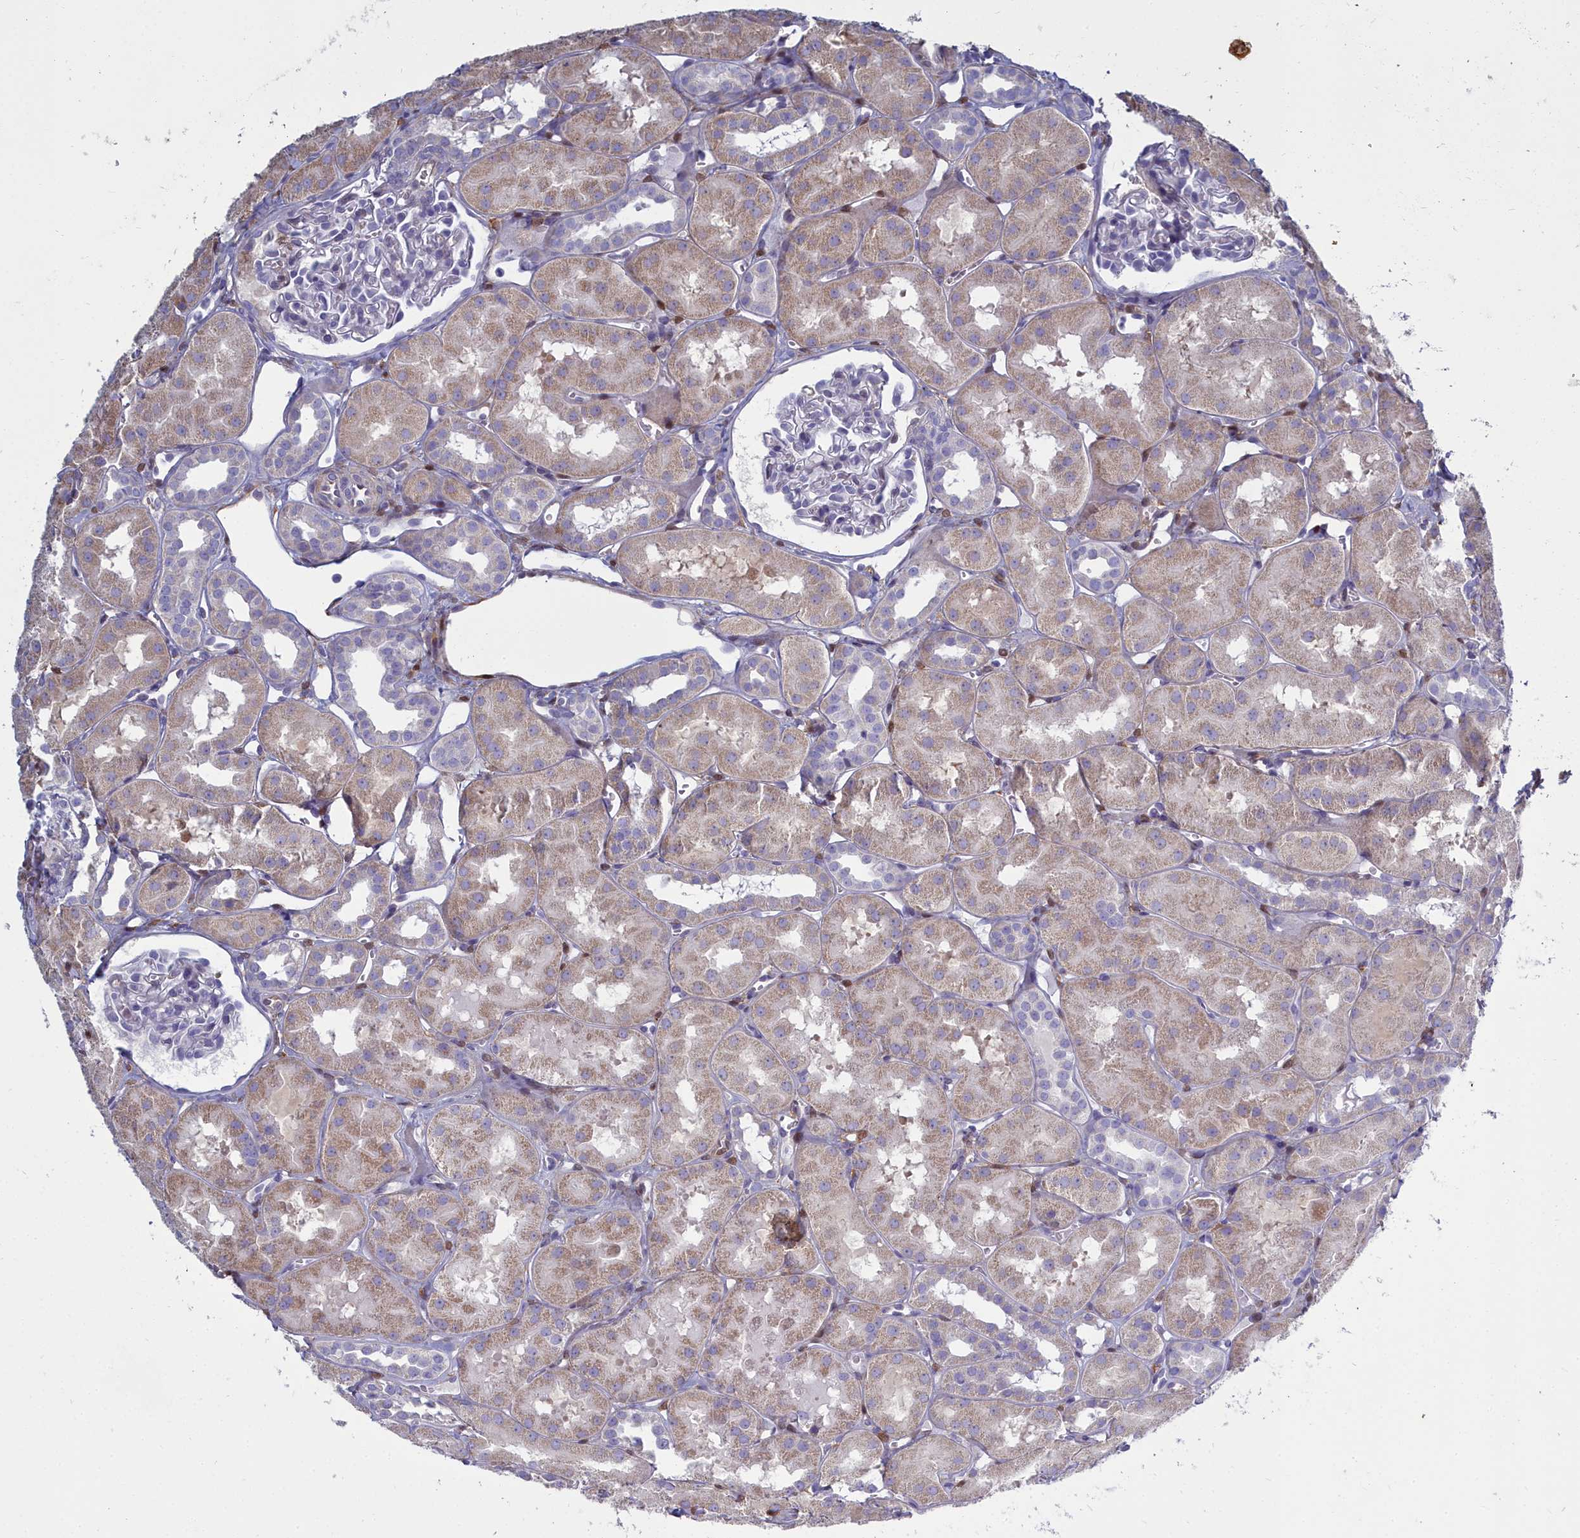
{"staining": {"intensity": "negative", "quantity": "none", "location": "none"}, "tissue": "kidney", "cell_type": "Cells in glomeruli", "image_type": "normal", "snomed": [{"axis": "morphology", "description": "Normal tissue, NOS"}, {"axis": "topography", "description": "Kidney"}, {"axis": "topography", "description": "Urinary bladder"}], "caption": "This histopathology image is of normal kidney stained with immunohistochemistry (IHC) to label a protein in brown with the nuclei are counter-stained blue. There is no expression in cells in glomeruli. Nuclei are stained in blue.", "gene": "PPP1R14A", "patient": {"sex": "male", "age": 16}}